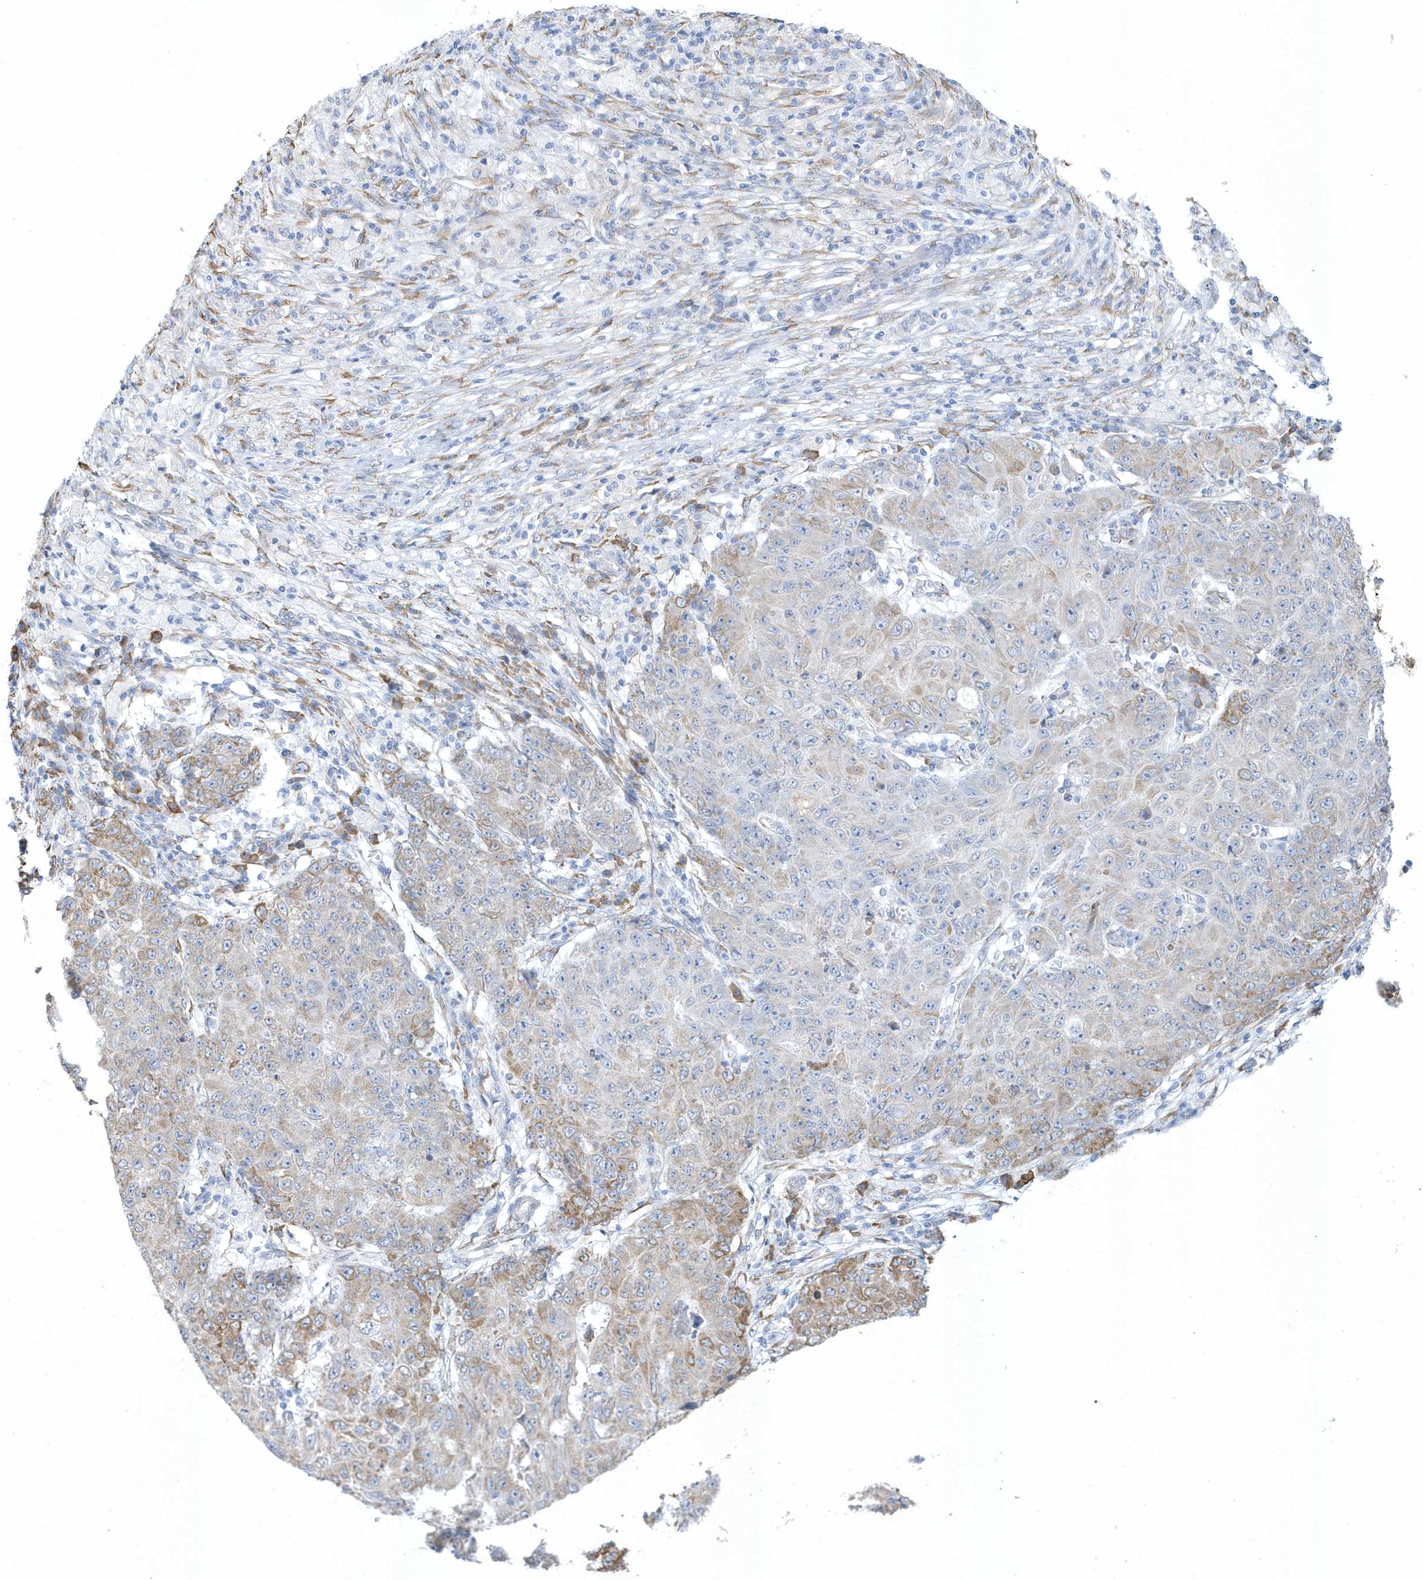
{"staining": {"intensity": "moderate", "quantity": "<25%", "location": "cytoplasmic/membranous"}, "tissue": "ovarian cancer", "cell_type": "Tumor cells", "image_type": "cancer", "snomed": [{"axis": "morphology", "description": "Carcinoma, endometroid"}, {"axis": "topography", "description": "Ovary"}], "caption": "Protein expression analysis of human endometroid carcinoma (ovarian) reveals moderate cytoplasmic/membranous staining in about <25% of tumor cells. Using DAB (3,3'-diaminobenzidine) (brown) and hematoxylin (blue) stains, captured at high magnification using brightfield microscopy.", "gene": "DCAF1", "patient": {"sex": "female", "age": 42}}